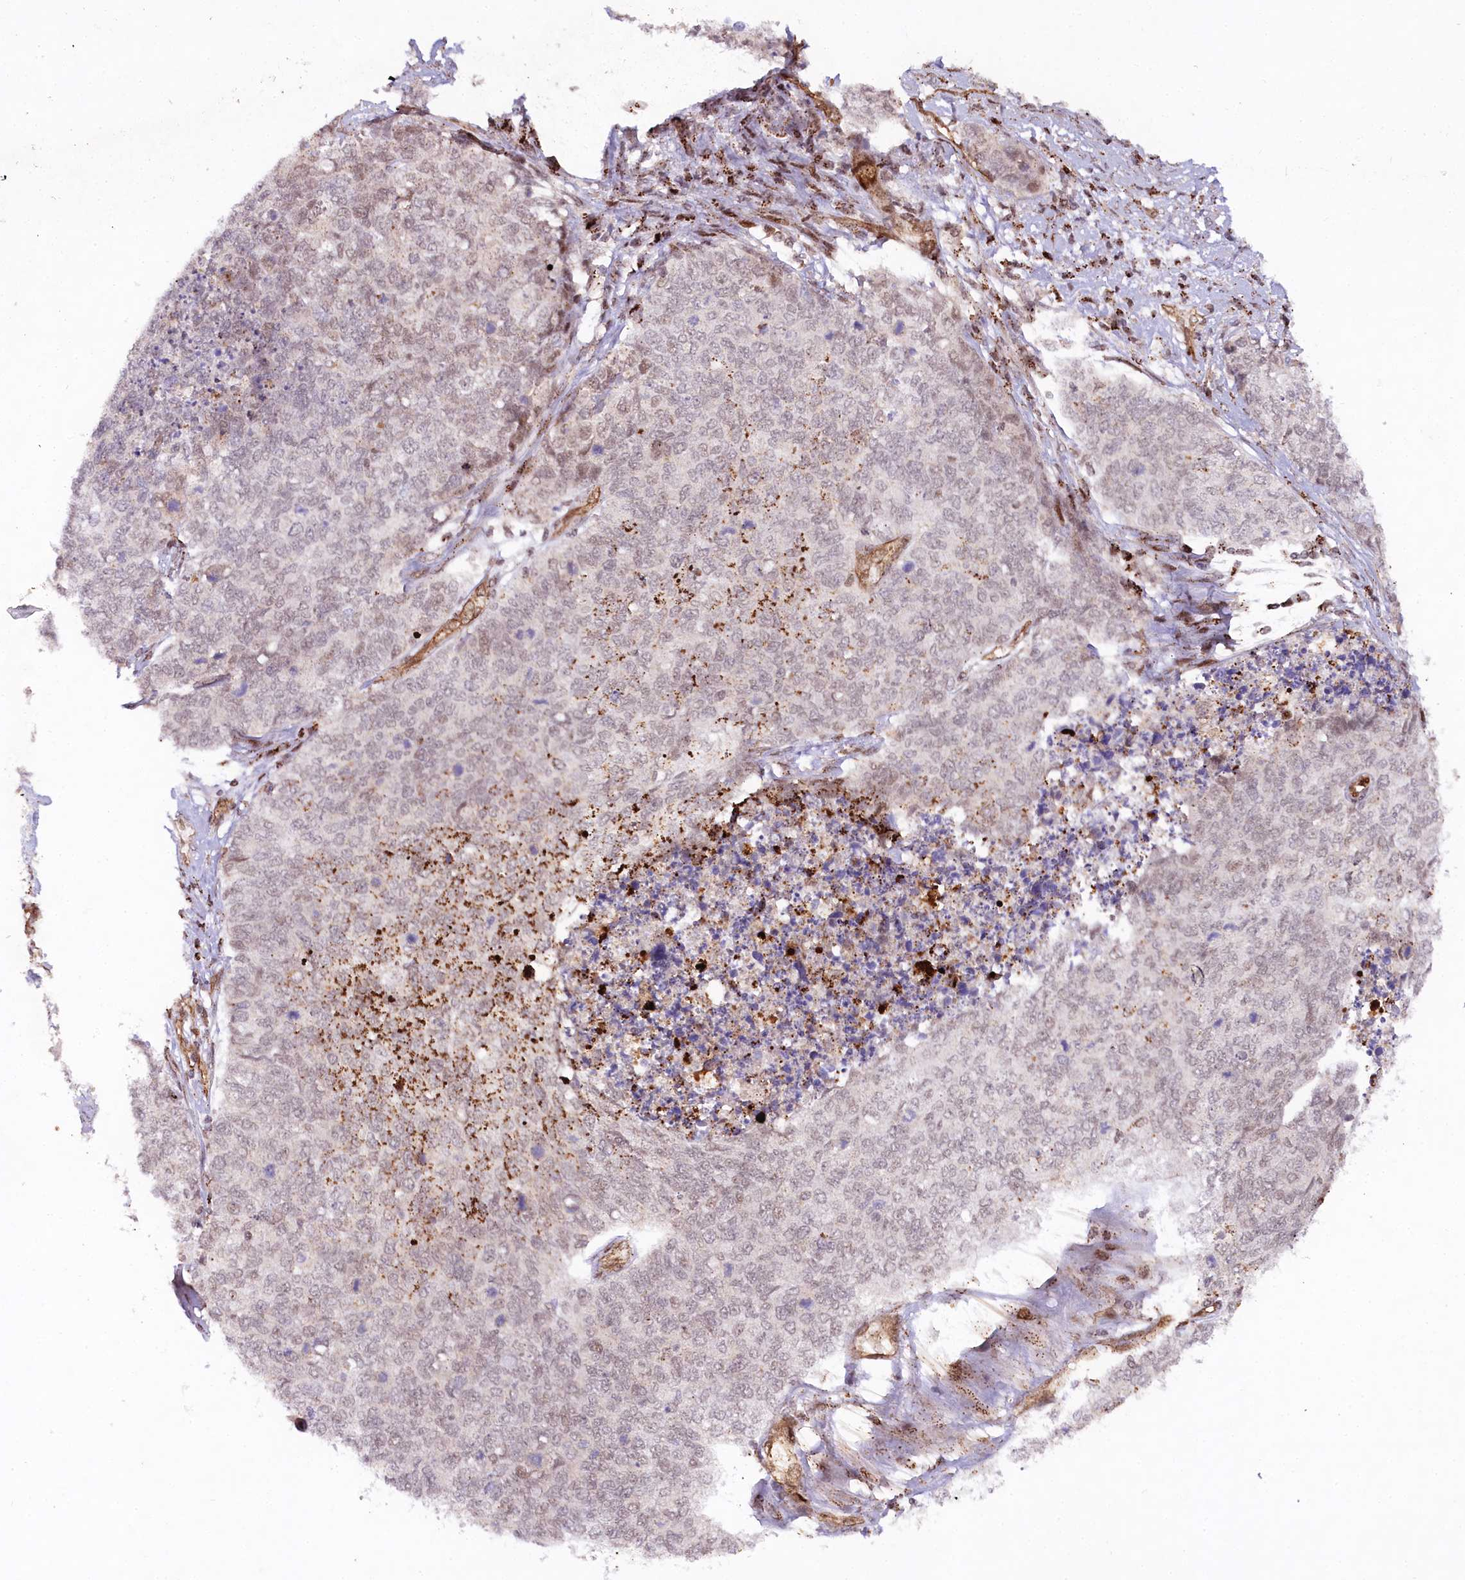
{"staining": {"intensity": "negative", "quantity": "none", "location": "none"}, "tissue": "cervical cancer", "cell_type": "Tumor cells", "image_type": "cancer", "snomed": [{"axis": "morphology", "description": "Squamous cell carcinoma, NOS"}, {"axis": "topography", "description": "Cervix"}], "caption": "The micrograph shows no significant staining in tumor cells of cervical cancer (squamous cell carcinoma).", "gene": "COPG1", "patient": {"sex": "female", "age": 63}}